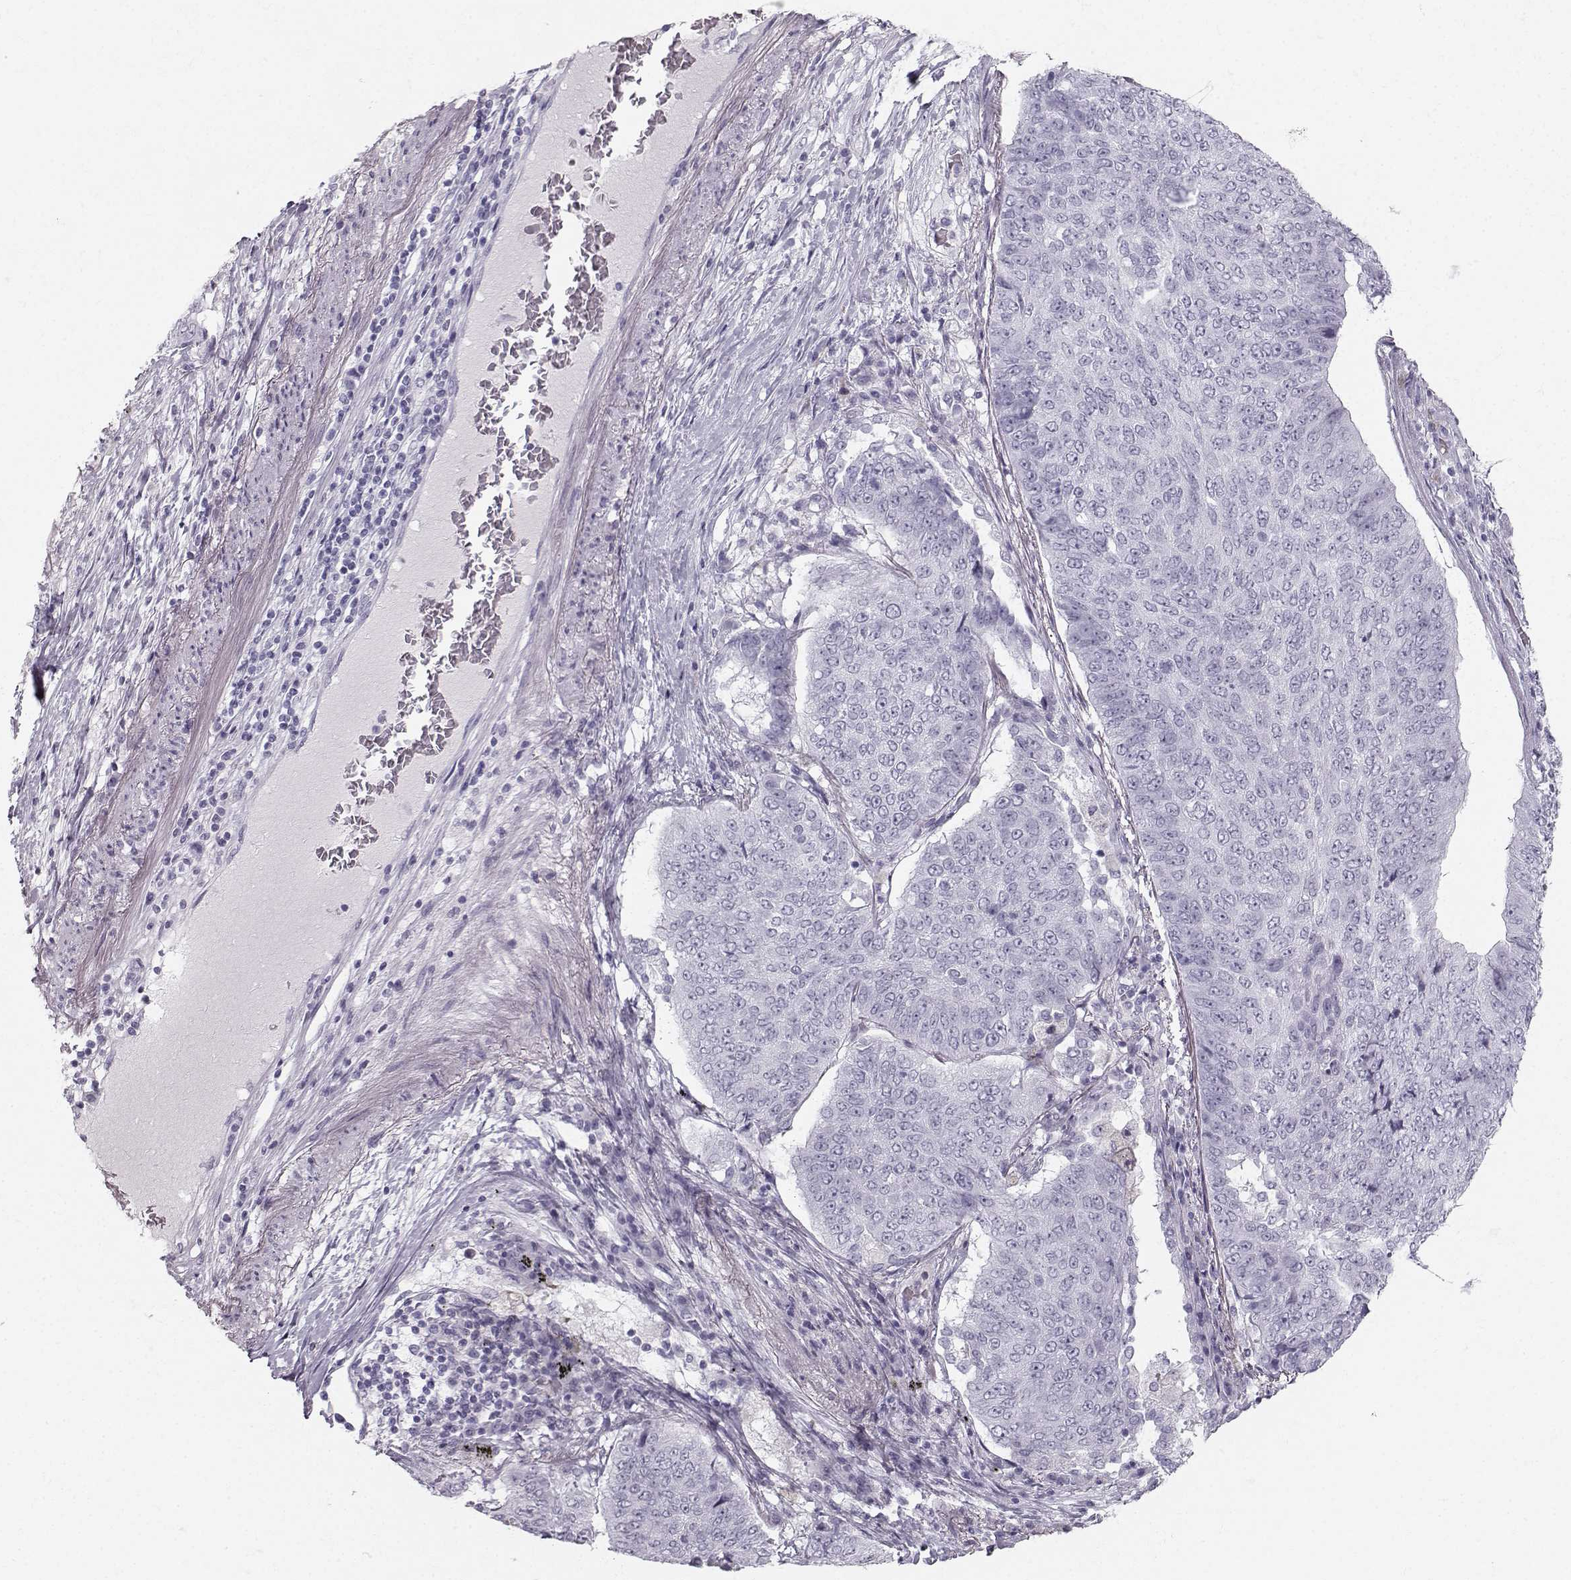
{"staining": {"intensity": "negative", "quantity": "none", "location": "none"}, "tissue": "lung cancer", "cell_type": "Tumor cells", "image_type": "cancer", "snomed": [{"axis": "morphology", "description": "Normal tissue, NOS"}, {"axis": "morphology", "description": "Squamous cell carcinoma, NOS"}, {"axis": "topography", "description": "Bronchus"}, {"axis": "topography", "description": "Lung"}], "caption": "There is no significant positivity in tumor cells of lung cancer.", "gene": "CASR", "patient": {"sex": "male", "age": 64}}